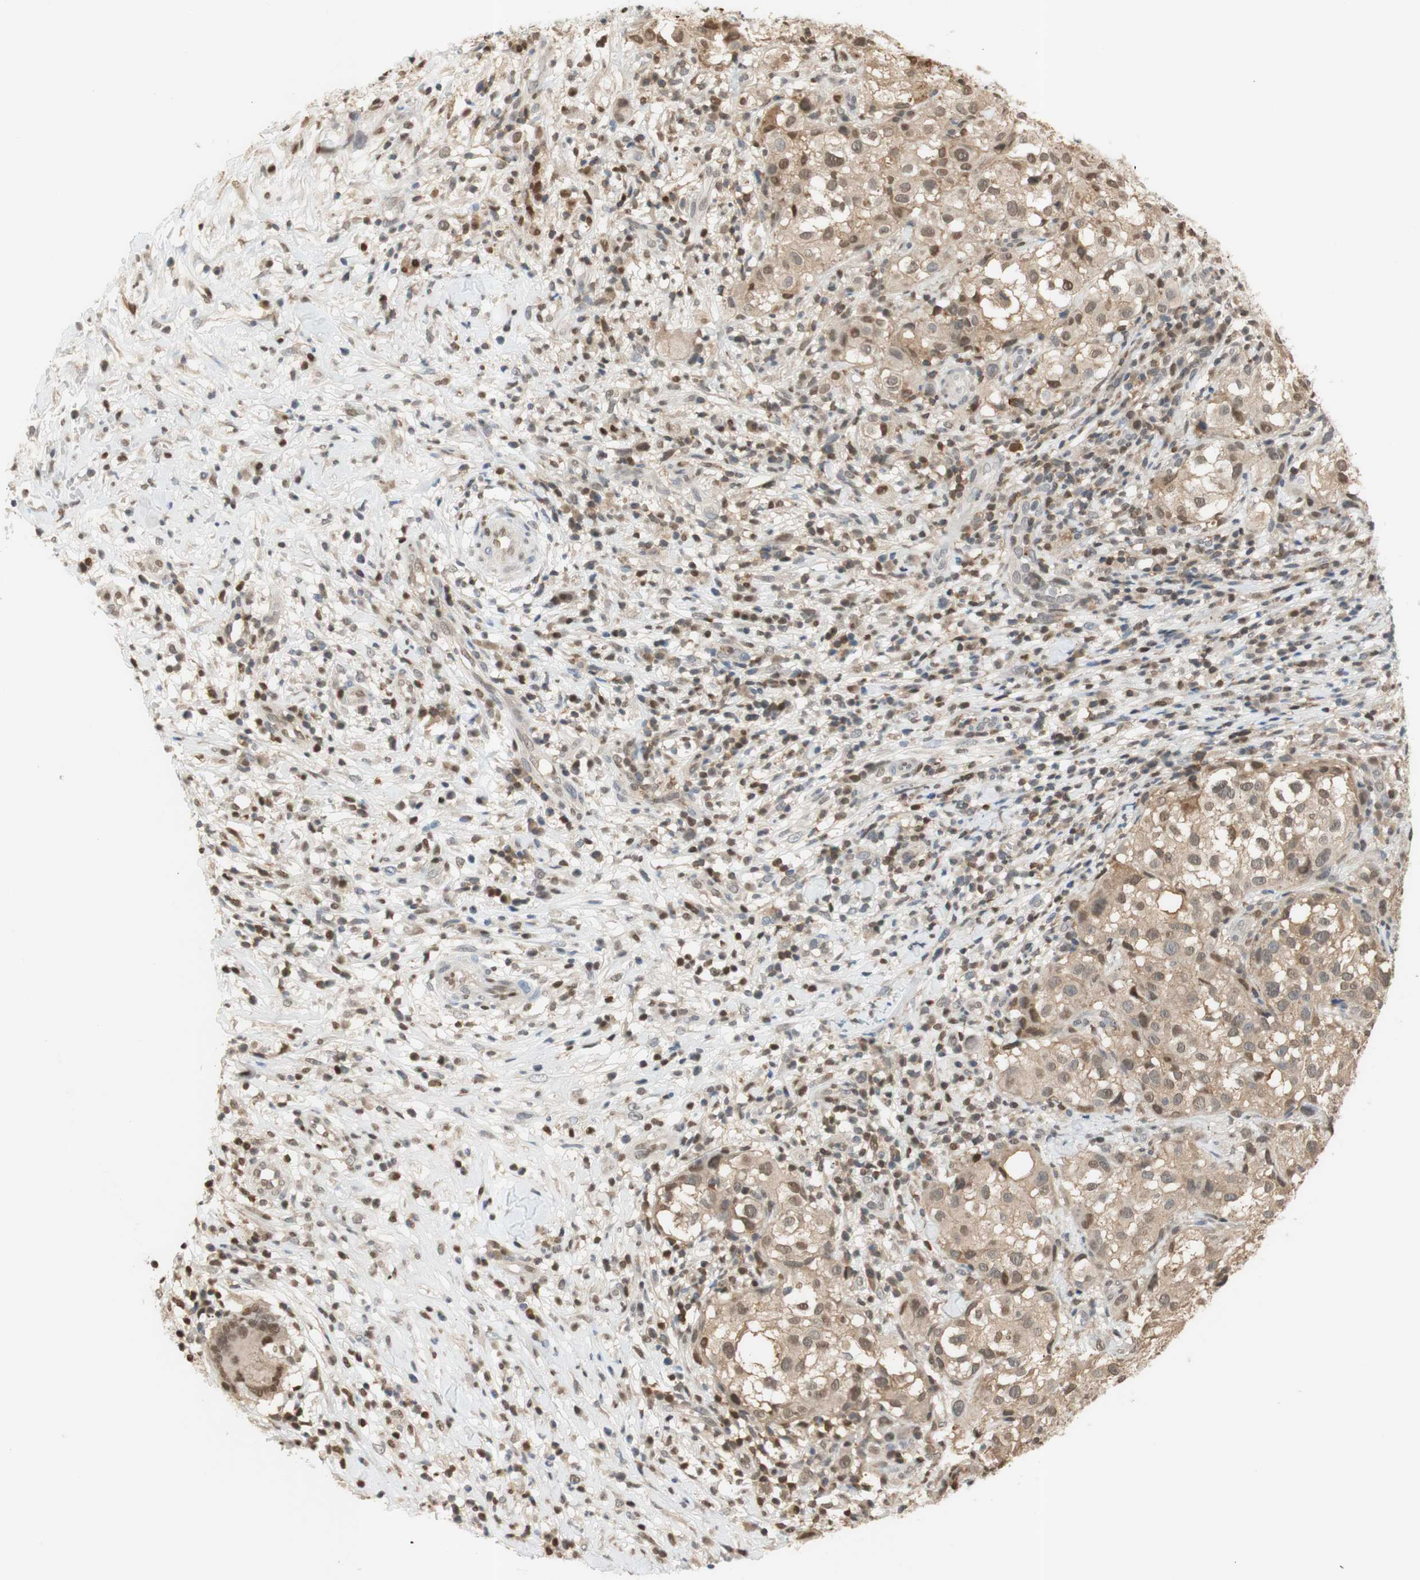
{"staining": {"intensity": "weak", "quantity": ">75%", "location": "cytoplasmic/membranous,nuclear"}, "tissue": "melanoma", "cell_type": "Tumor cells", "image_type": "cancer", "snomed": [{"axis": "morphology", "description": "Necrosis, NOS"}, {"axis": "morphology", "description": "Malignant melanoma, NOS"}, {"axis": "topography", "description": "Skin"}], "caption": "Human melanoma stained with a brown dye reveals weak cytoplasmic/membranous and nuclear positive expression in about >75% of tumor cells.", "gene": "NAP1L4", "patient": {"sex": "female", "age": 87}}